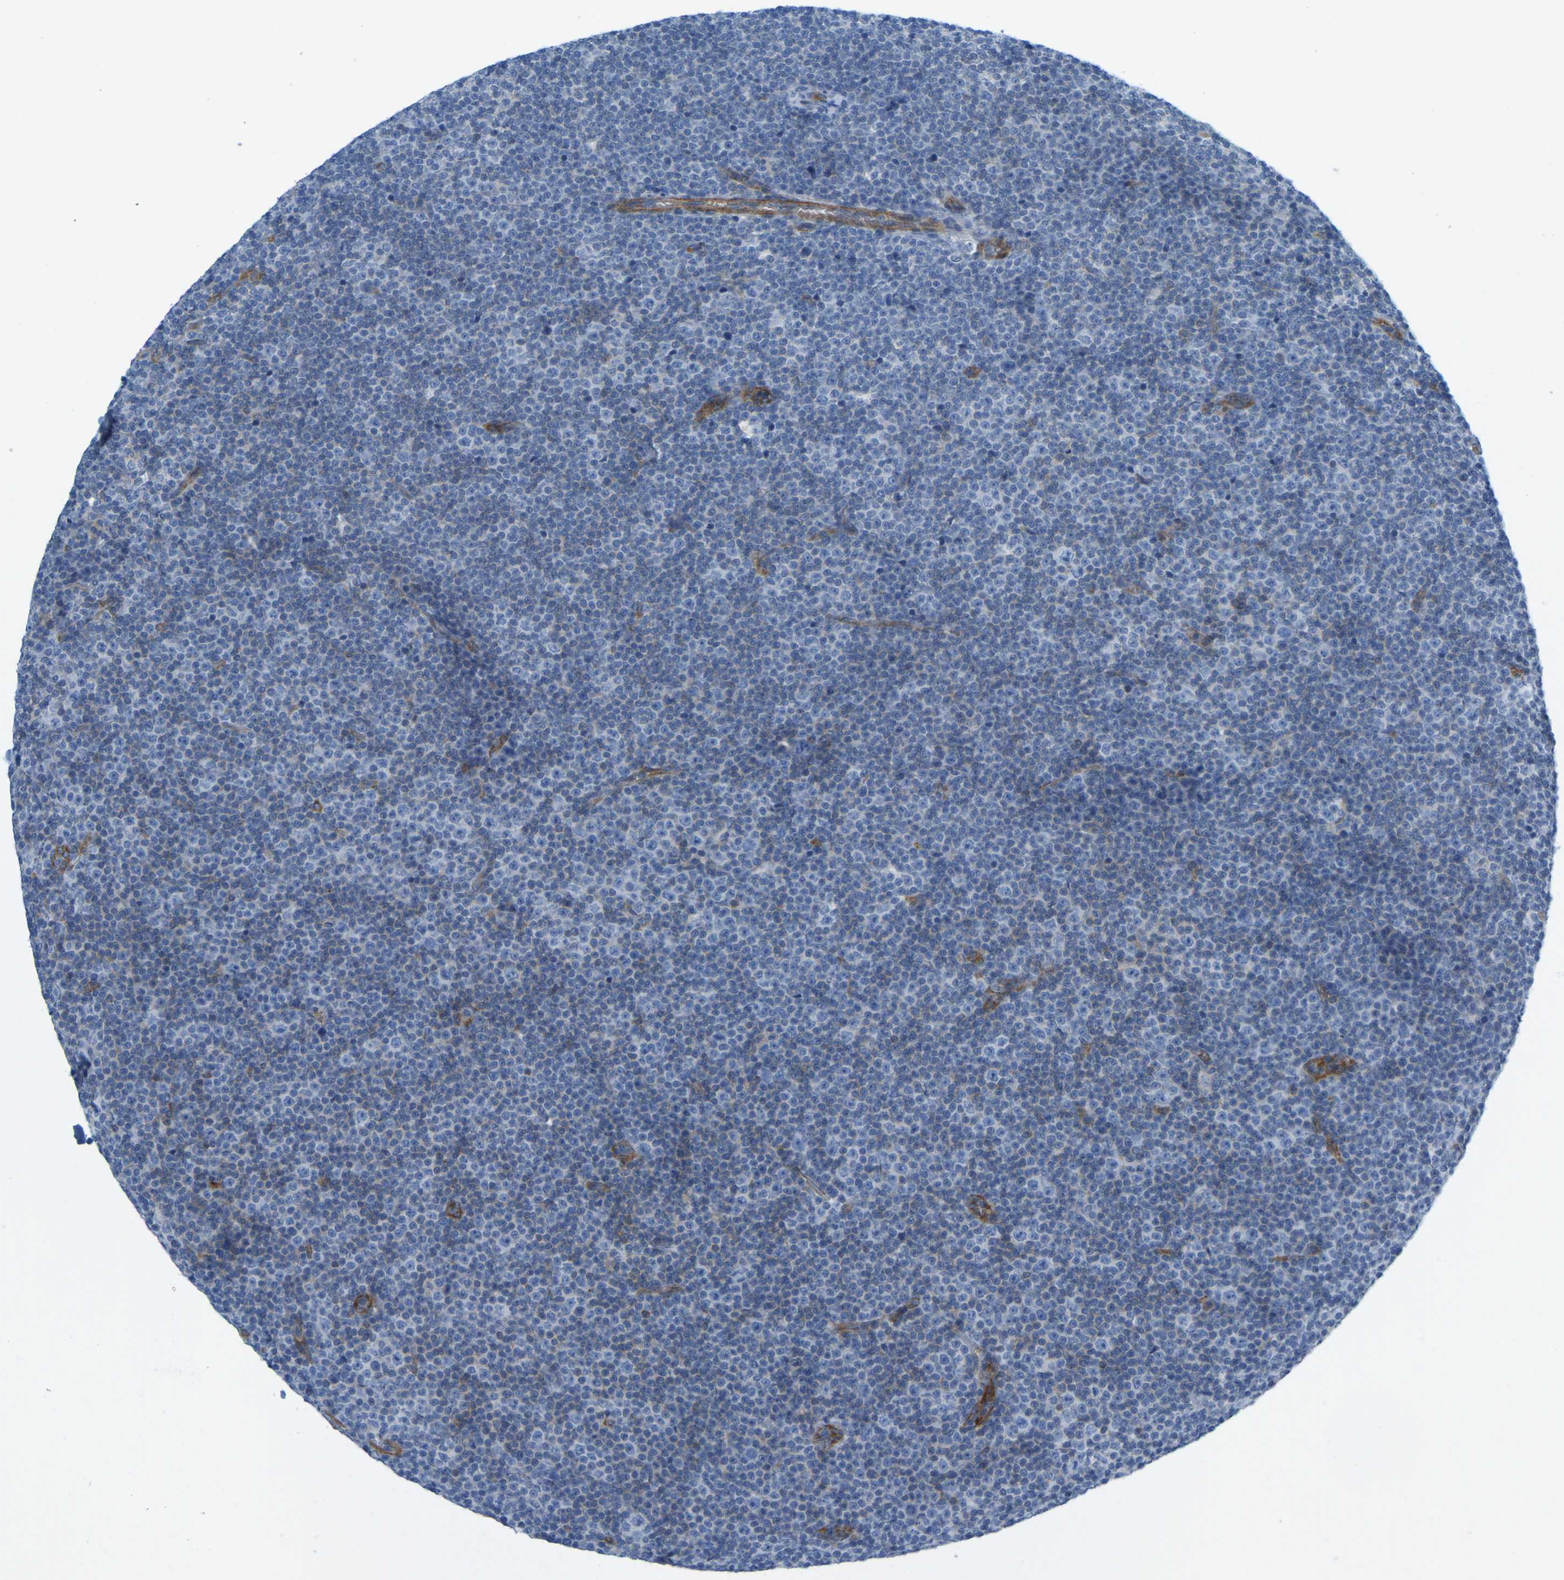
{"staining": {"intensity": "negative", "quantity": "none", "location": "none"}, "tissue": "lymphoma", "cell_type": "Tumor cells", "image_type": "cancer", "snomed": [{"axis": "morphology", "description": "Malignant lymphoma, non-Hodgkin's type, Low grade"}, {"axis": "topography", "description": "Lymph node"}], "caption": "Immunohistochemistry image of neoplastic tissue: low-grade malignant lymphoma, non-Hodgkin's type stained with DAB reveals no significant protein expression in tumor cells.", "gene": "MYL3", "patient": {"sex": "female", "age": 67}}